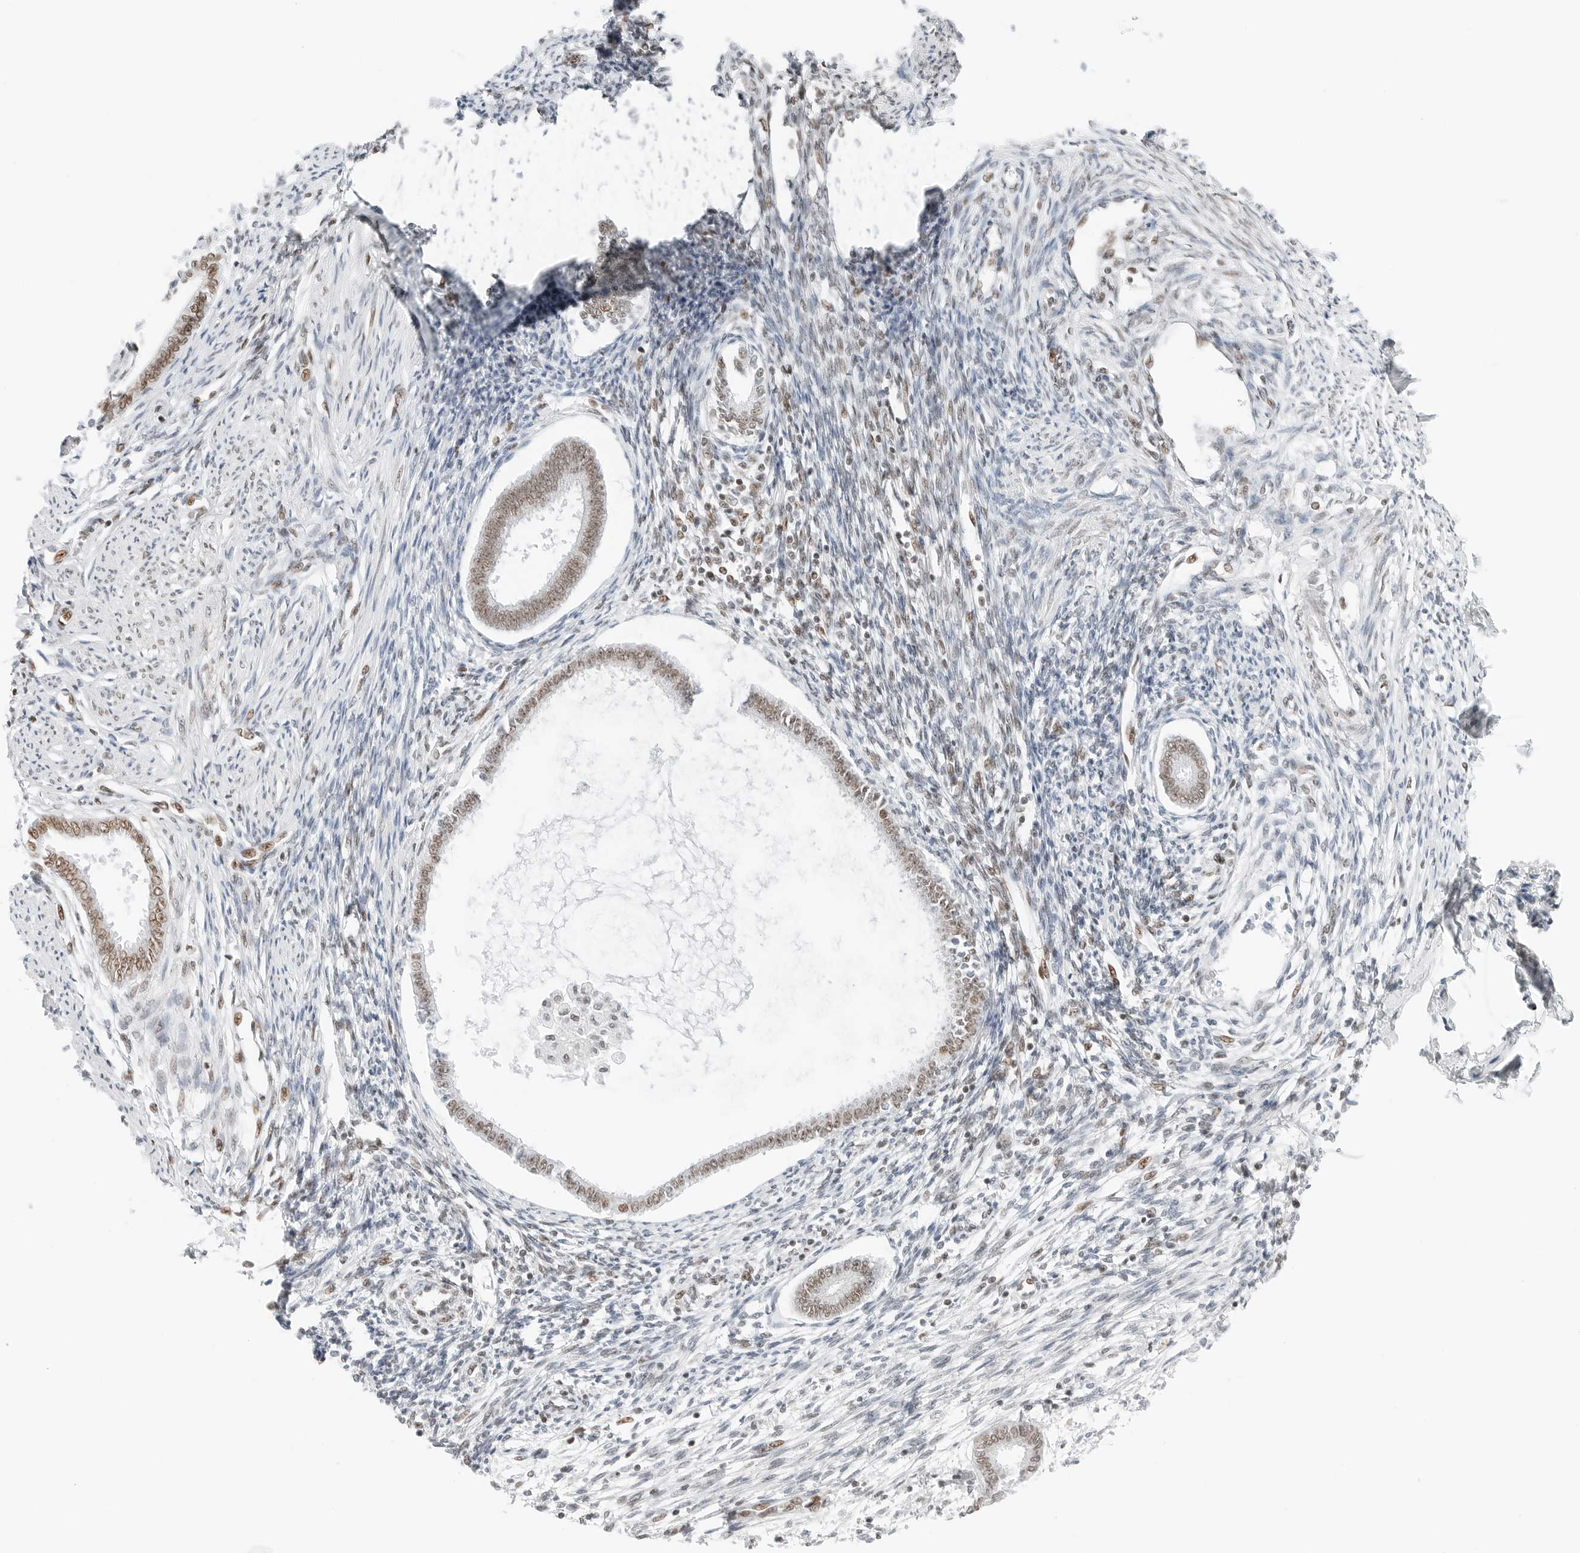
{"staining": {"intensity": "moderate", "quantity": "25%-75%", "location": "nuclear"}, "tissue": "endometrium", "cell_type": "Cells in endometrial stroma", "image_type": "normal", "snomed": [{"axis": "morphology", "description": "Normal tissue, NOS"}, {"axis": "topography", "description": "Endometrium"}], "caption": "Protein expression analysis of normal human endometrium reveals moderate nuclear expression in approximately 25%-75% of cells in endometrial stroma. The protein is stained brown, and the nuclei are stained in blue (DAB IHC with brightfield microscopy, high magnification).", "gene": "CRTC2", "patient": {"sex": "female", "age": 56}}